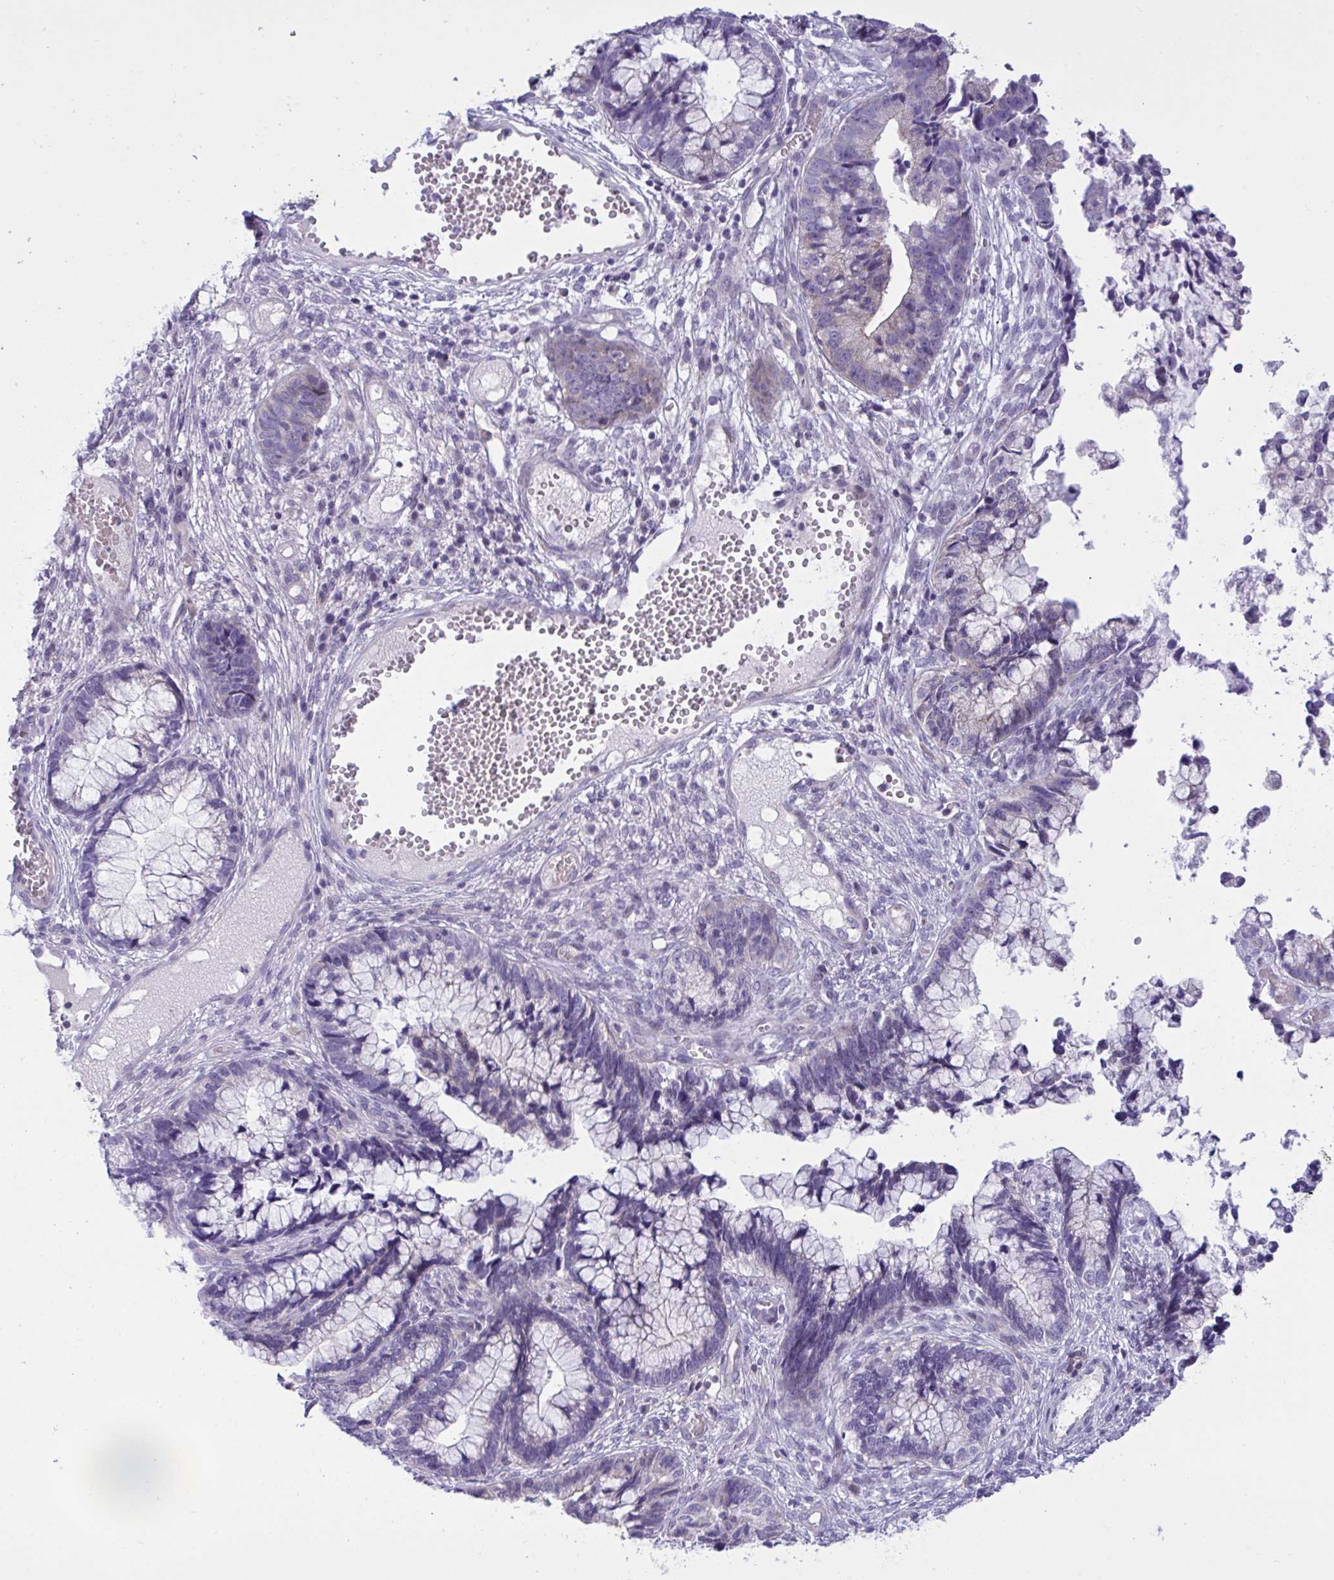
{"staining": {"intensity": "negative", "quantity": "none", "location": "none"}, "tissue": "cervical cancer", "cell_type": "Tumor cells", "image_type": "cancer", "snomed": [{"axis": "morphology", "description": "Adenocarcinoma, NOS"}, {"axis": "topography", "description": "Cervix"}], "caption": "Immunohistochemistry (IHC) micrograph of neoplastic tissue: cervical cancer (adenocarcinoma) stained with DAB shows no significant protein expression in tumor cells.", "gene": "WDR97", "patient": {"sex": "female", "age": 44}}